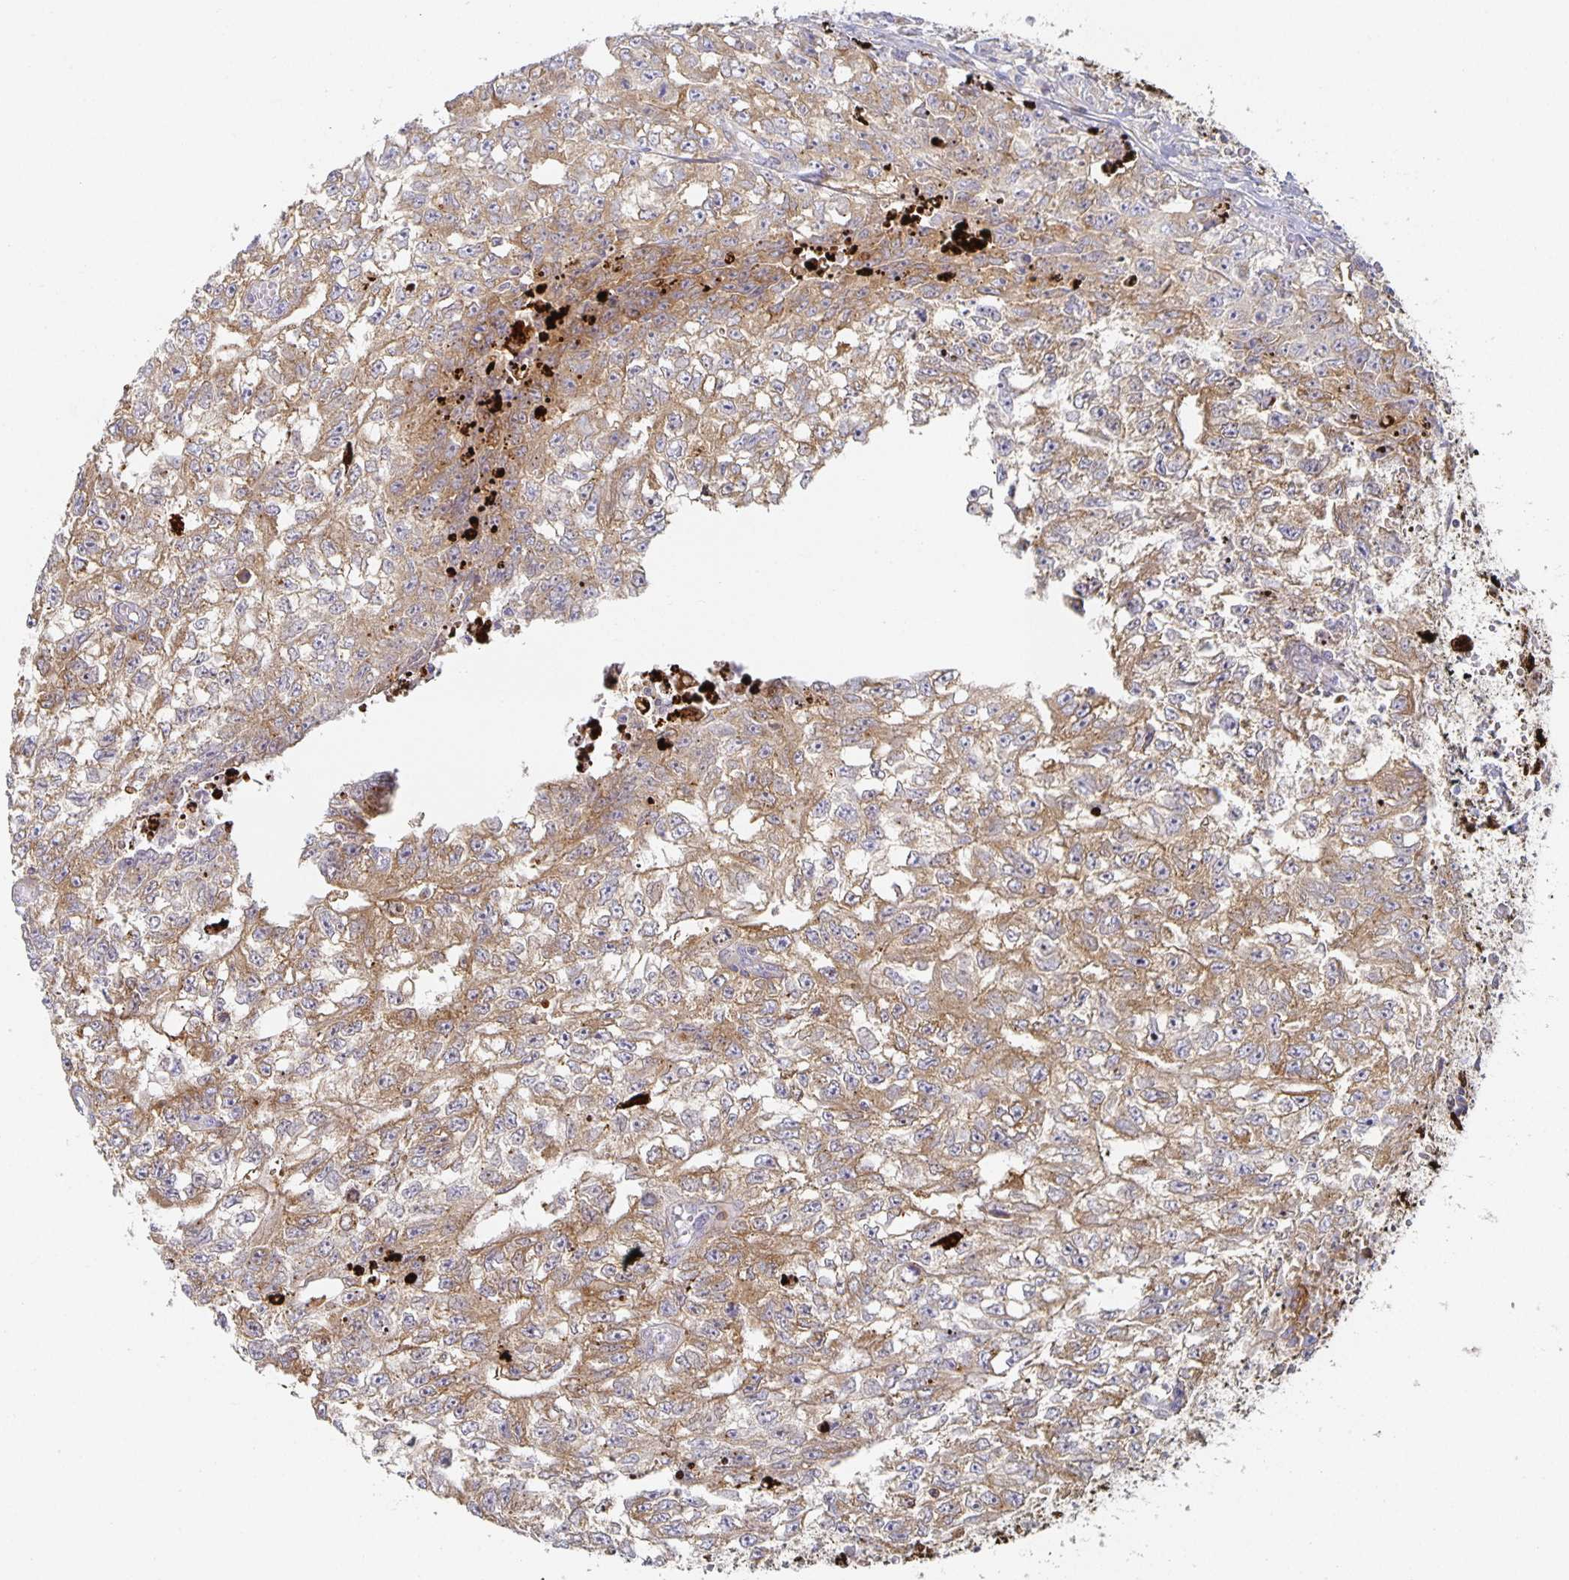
{"staining": {"intensity": "moderate", "quantity": ">75%", "location": "cytoplasmic/membranous"}, "tissue": "testis cancer", "cell_type": "Tumor cells", "image_type": "cancer", "snomed": [{"axis": "morphology", "description": "Carcinoma, Embryonal, NOS"}, {"axis": "morphology", "description": "Teratoma, malignant, NOS"}, {"axis": "topography", "description": "Testis"}], "caption": "Protein analysis of testis embryonal carcinoma tissue displays moderate cytoplasmic/membranous expression in about >75% of tumor cells.", "gene": "NOMO1", "patient": {"sex": "male", "age": 24}}